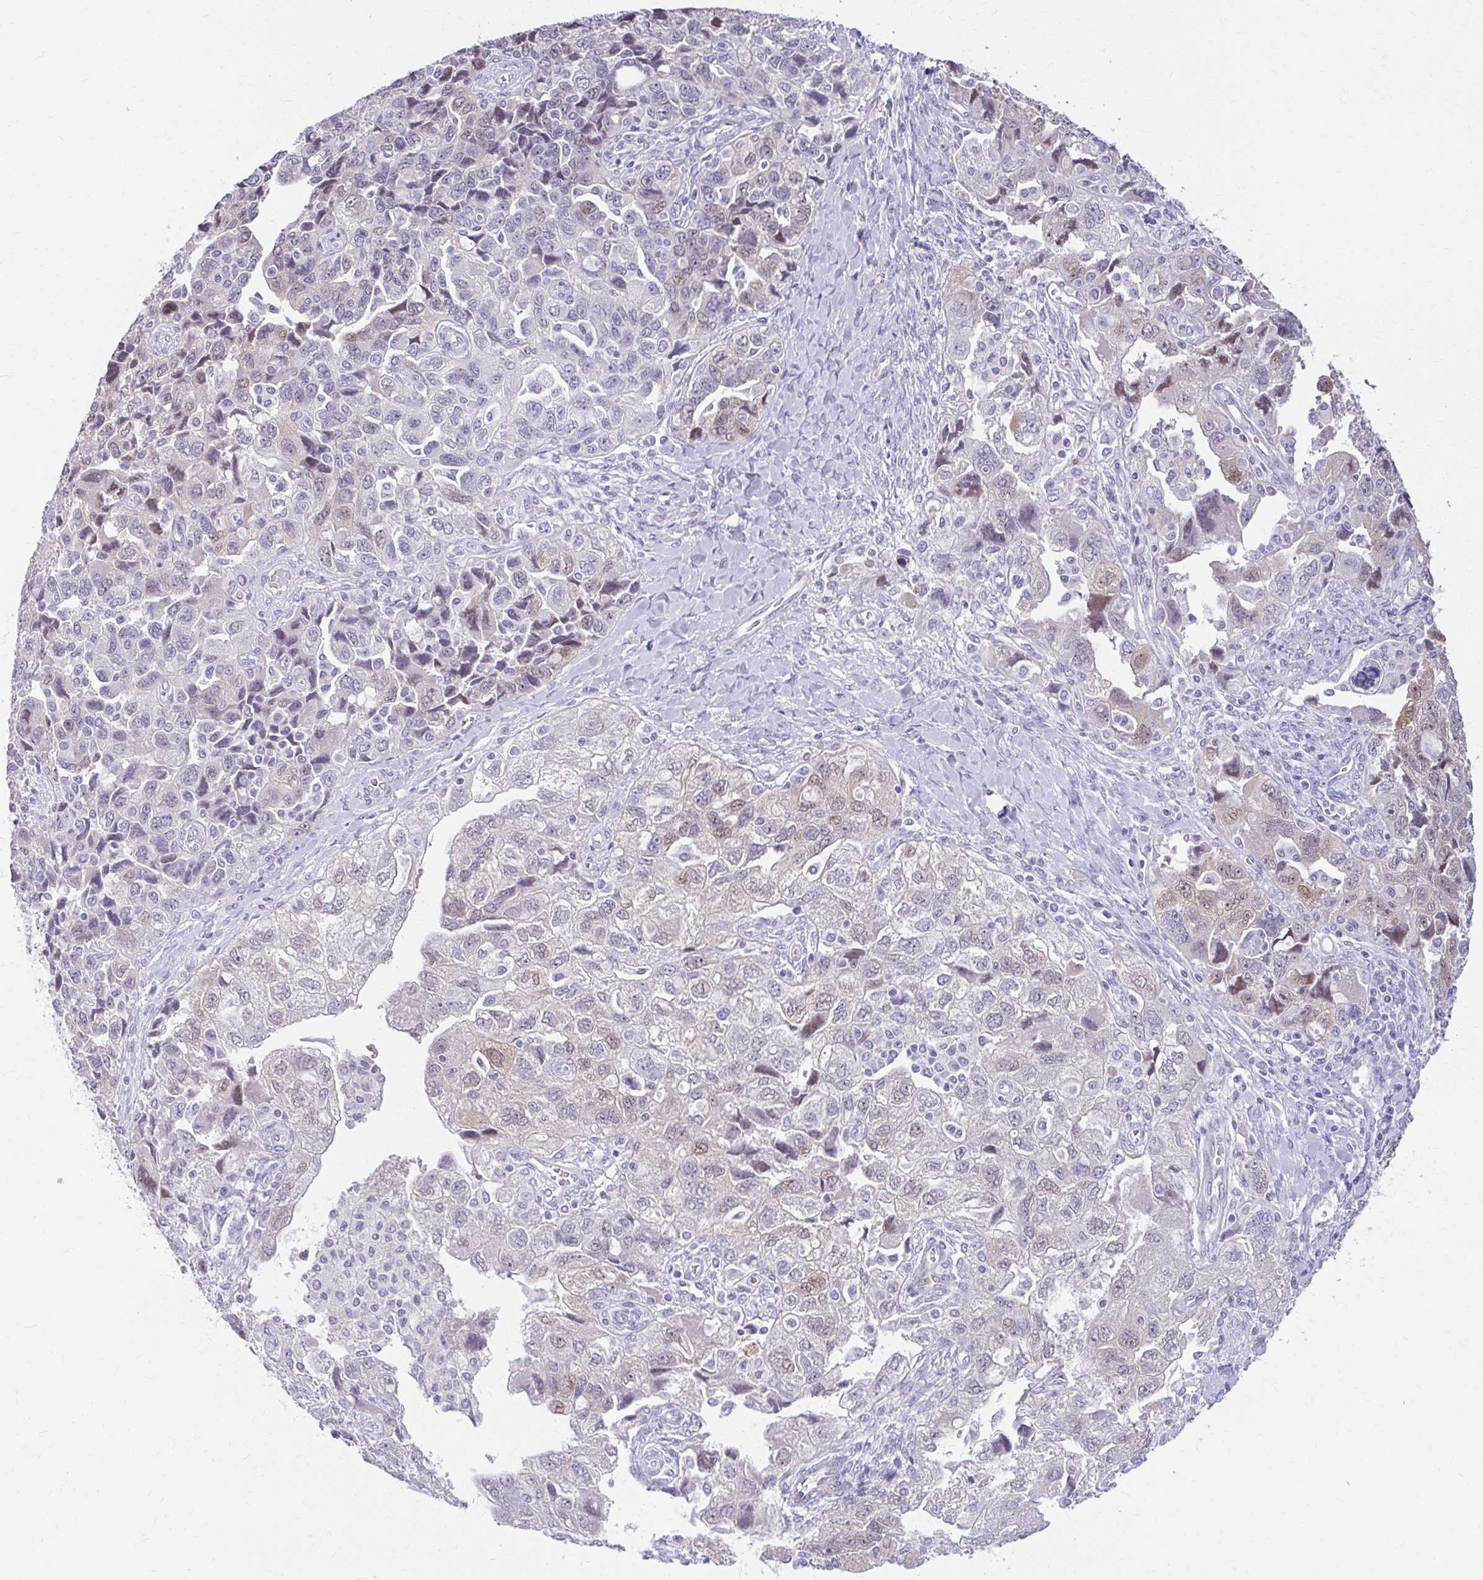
{"staining": {"intensity": "moderate", "quantity": "<25%", "location": "nuclear"}, "tissue": "ovarian cancer", "cell_type": "Tumor cells", "image_type": "cancer", "snomed": [{"axis": "morphology", "description": "Carcinoma, NOS"}, {"axis": "morphology", "description": "Cystadenocarcinoma, serous, NOS"}, {"axis": "topography", "description": "Ovary"}], "caption": "A photomicrograph showing moderate nuclear expression in about <25% of tumor cells in ovarian cancer, as visualized by brown immunohistochemical staining.", "gene": "RGS16", "patient": {"sex": "female", "age": 69}}